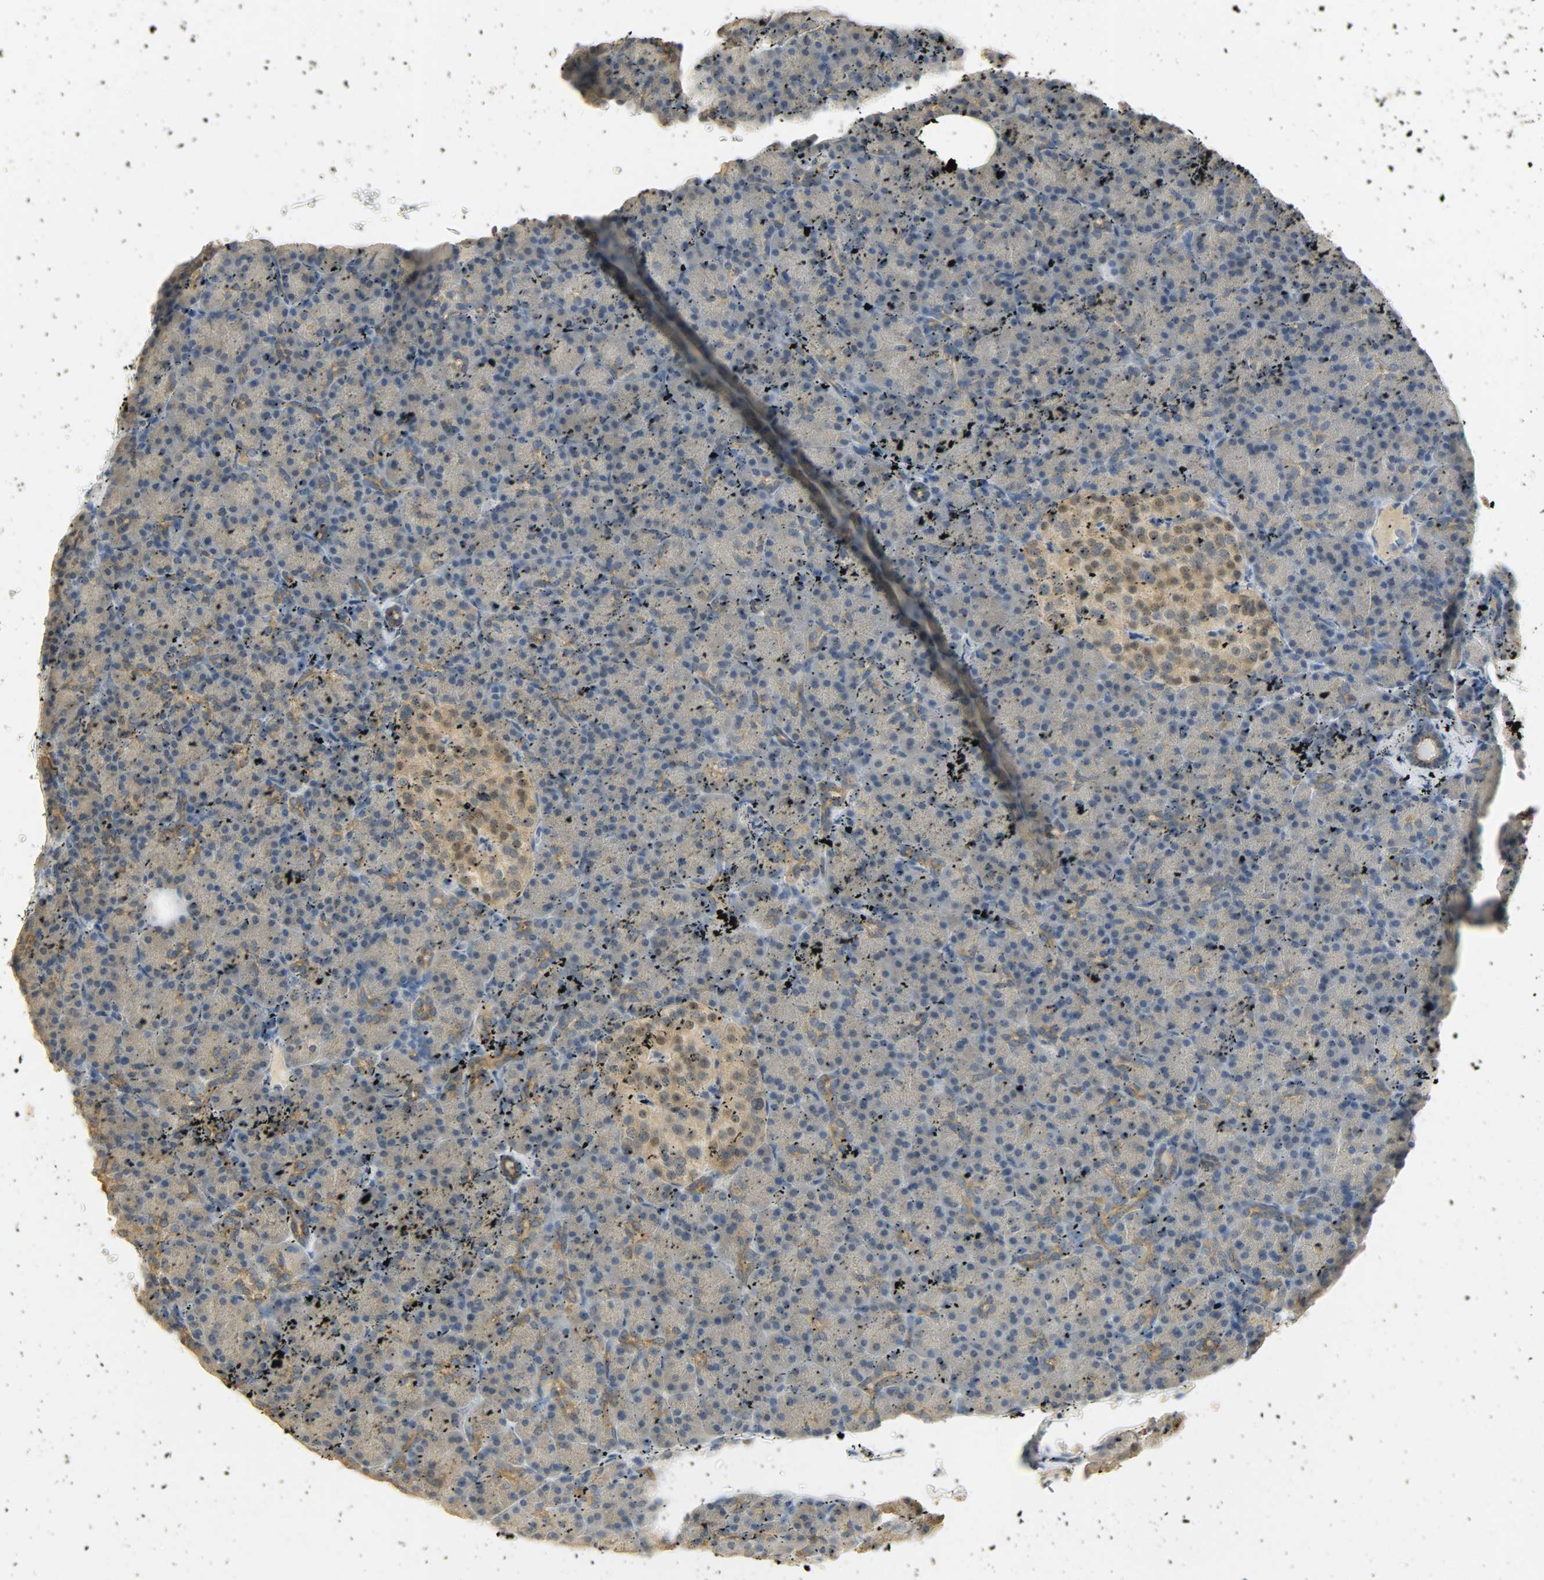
{"staining": {"intensity": "weak", "quantity": "25%-75%", "location": "cytoplasmic/membranous"}, "tissue": "pancreas", "cell_type": "Exocrine glandular cells", "image_type": "normal", "snomed": [{"axis": "morphology", "description": "Normal tissue, NOS"}, {"axis": "topography", "description": "Pancreas"}], "caption": "Immunohistochemistry histopathology image of unremarkable pancreas: pancreas stained using IHC shows low levels of weak protein expression localized specifically in the cytoplasmic/membranous of exocrine glandular cells, appearing as a cytoplasmic/membranous brown color.", "gene": "USP13", "patient": {"sex": "female", "age": 43}}